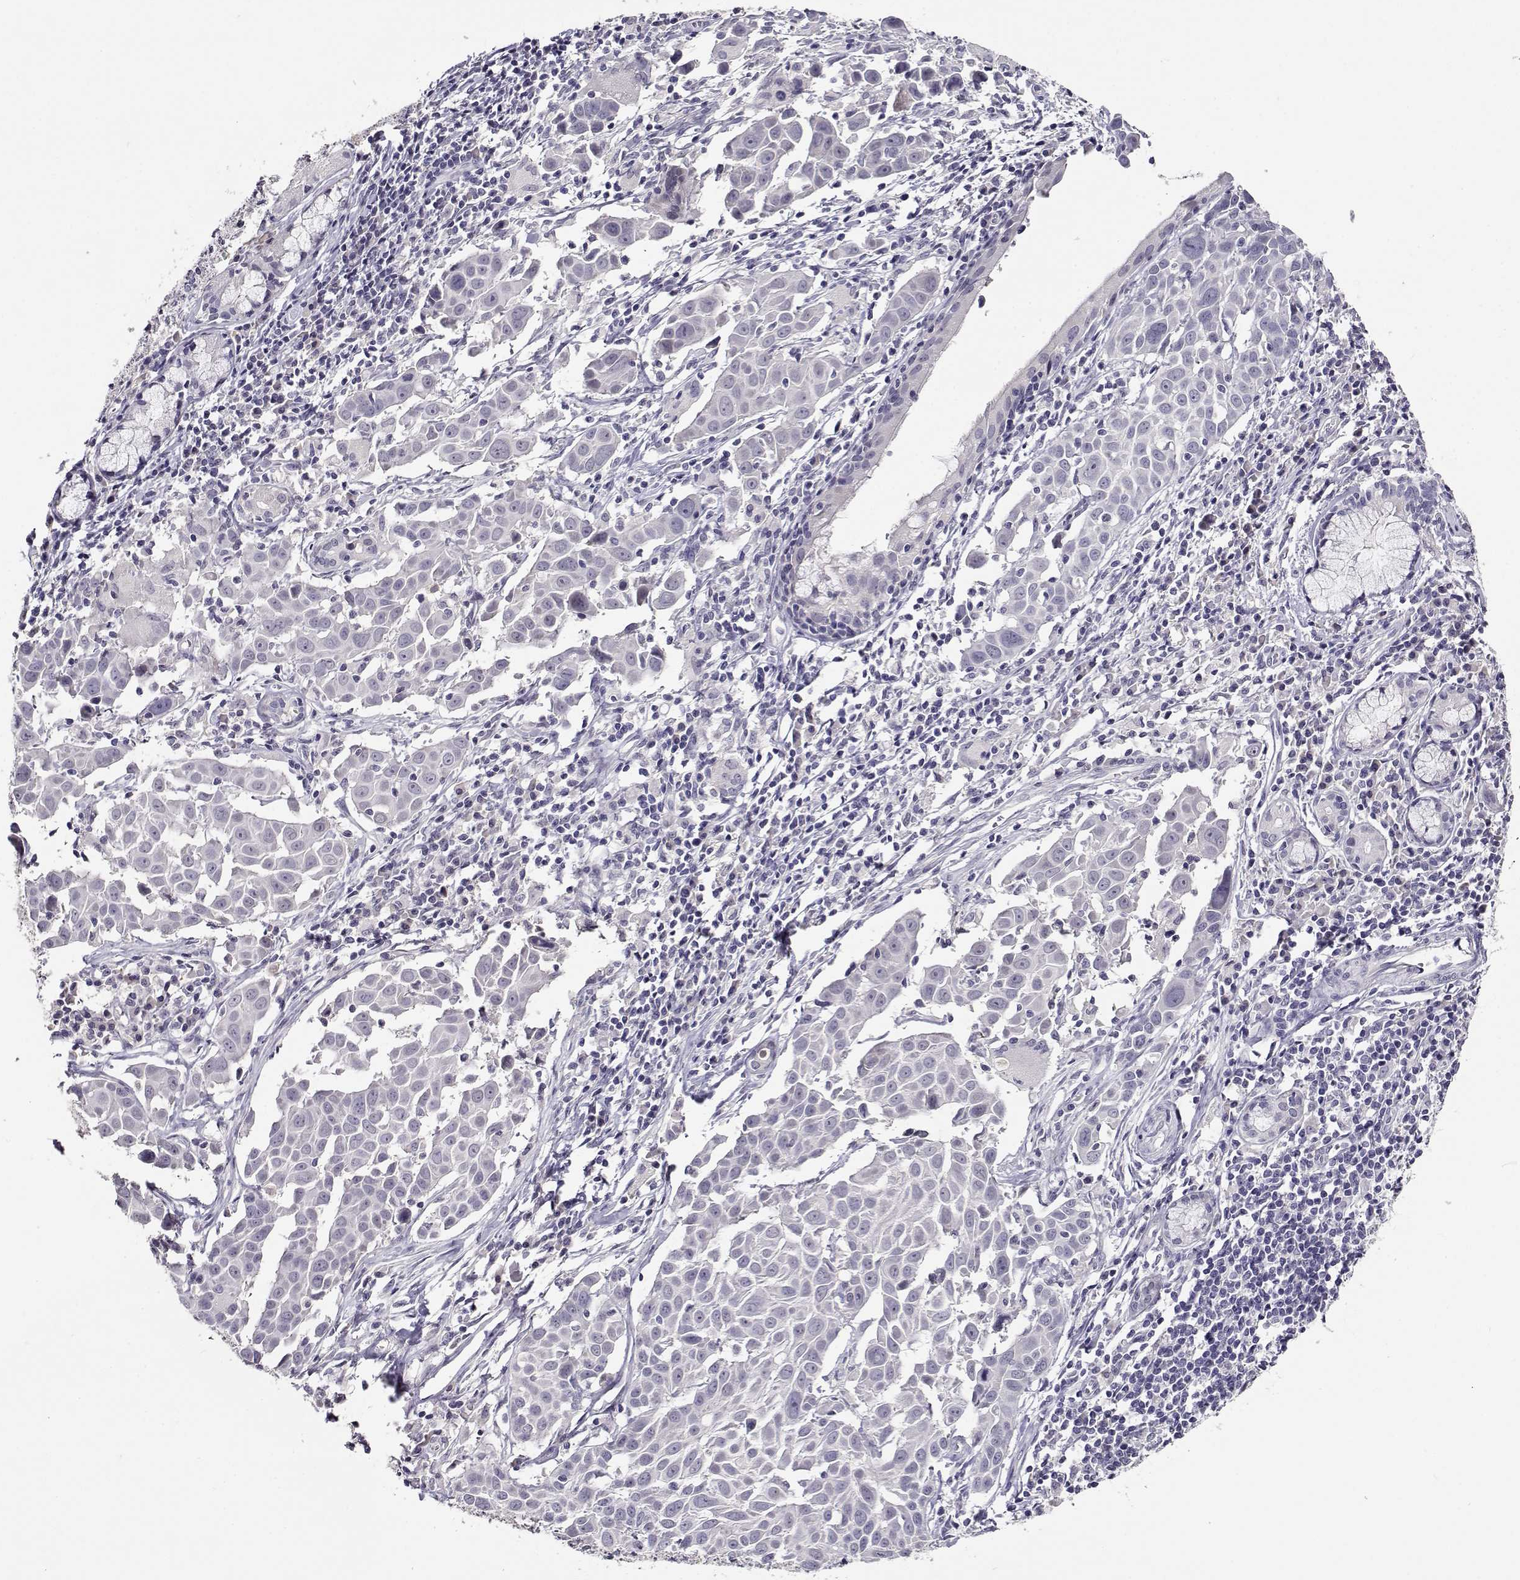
{"staining": {"intensity": "negative", "quantity": "none", "location": "none"}, "tissue": "lung cancer", "cell_type": "Tumor cells", "image_type": "cancer", "snomed": [{"axis": "morphology", "description": "Squamous cell carcinoma, NOS"}, {"axis": "topography", "description": "Lung"}], "caption": "The micrograph reveals no staining of tumor cells in squamous cell carcinoma (lung). (Stains: DAB (3,3'-diaminobenzidine) immunohistochemistry with hematoxylin counter stain, Microscopy: brightfield microscopy at high magnification).", "gene": "RHOXF2", "patient": {"sex": "male", "age": 57}}